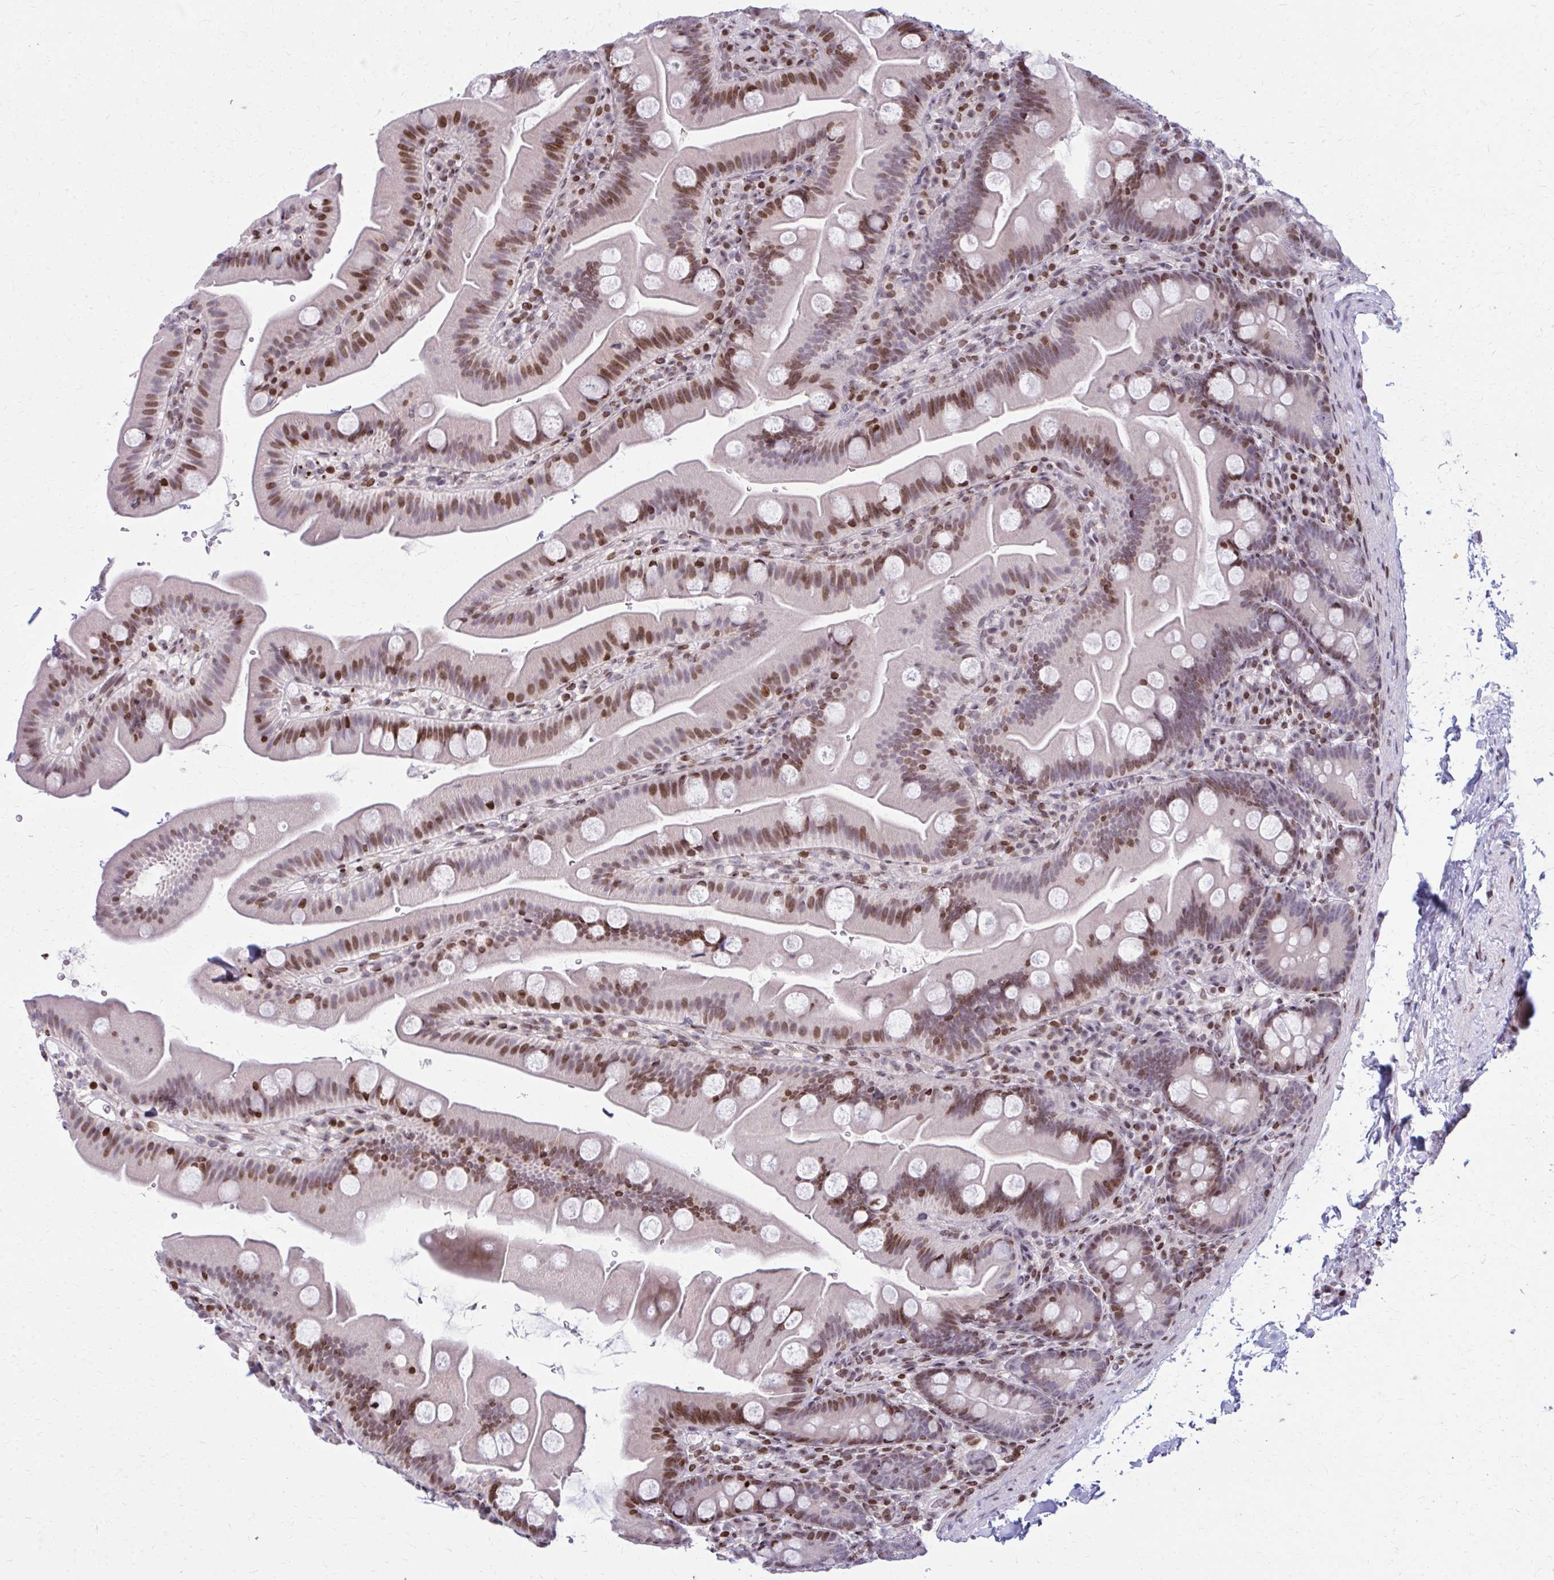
{"staining": {"intensity": "moderate", "quantity": ">75%", "location": "nuclear"}, "tissue": "small intestine", "cell_type": "Glandular cells", "image_type": "normal", "snomed": [{"axis": "morphology", "description": "Normal tissue, NOS"}, {"axis": "topography", "description": "Small intestine"}], "caption": "Glandular cells demonstrate moderate nuclear expression in about >75% of cells in unremarkable small intestine.", "gene": "AP5M1", "patient": {"sex": "female", "age": 68}}